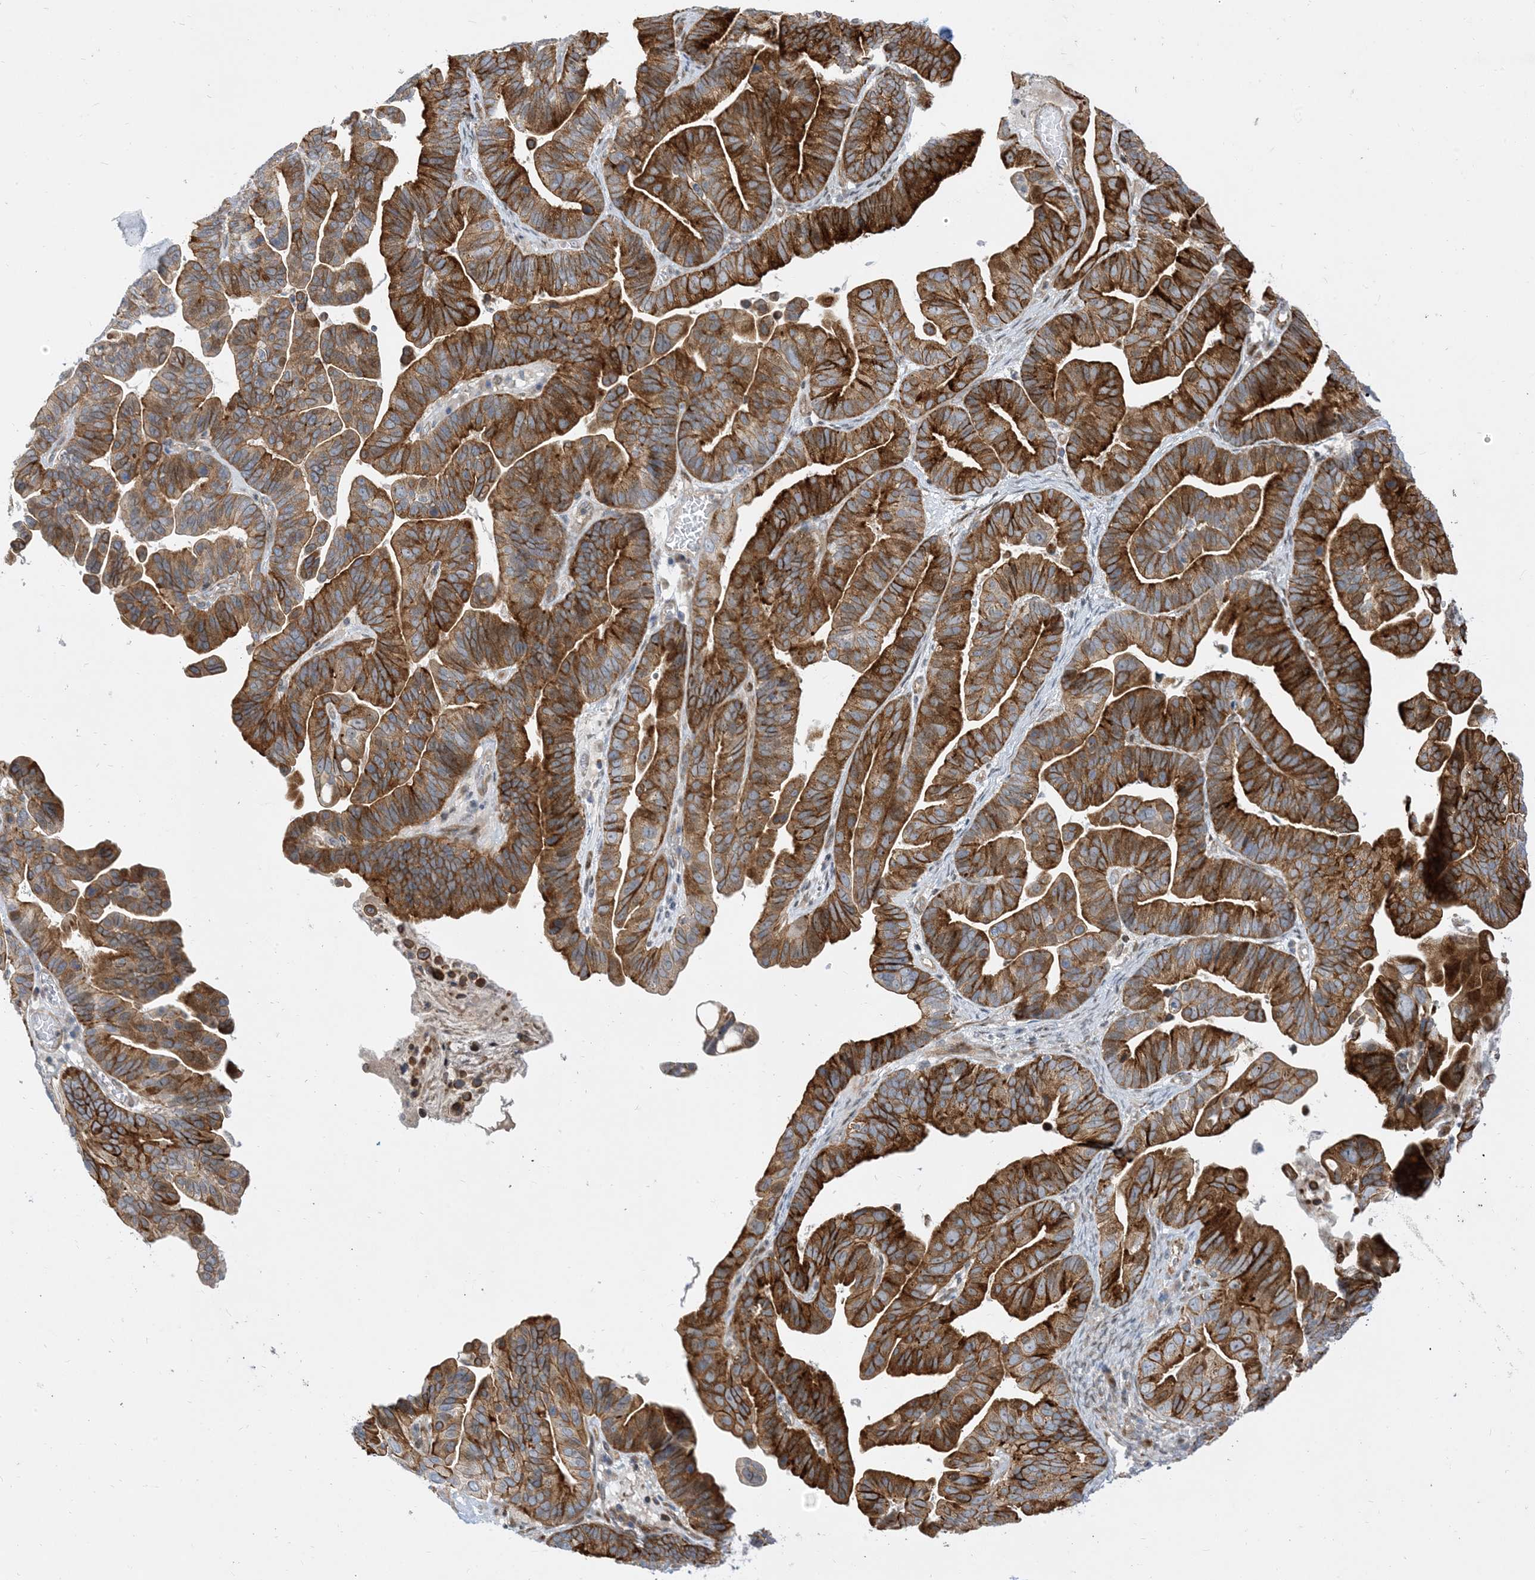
{"staining": {"intensity": "strong", "quantity": ">75%", "location": "cytoplasmic/membranous"}, "tissue": "ovarian cancer", "cell_type": "Tumor cells", "image_type": "cancer", "snomed": [{"axis": "morphology", "description": "Cystadenocarcinoma, serous, NOS"}, {"axis": "topography", "description": "Ovary"}], "caption": "Serous cystadenocarcinoma (ovarian) stained for a protein displays strong cytoplasmic/membranous positivity in tumor cells. (Brightfield microscopy of DAB IHC at high magnification).", "gene": "TYSND1", "patient": {"sex": "female", "age": 56}}